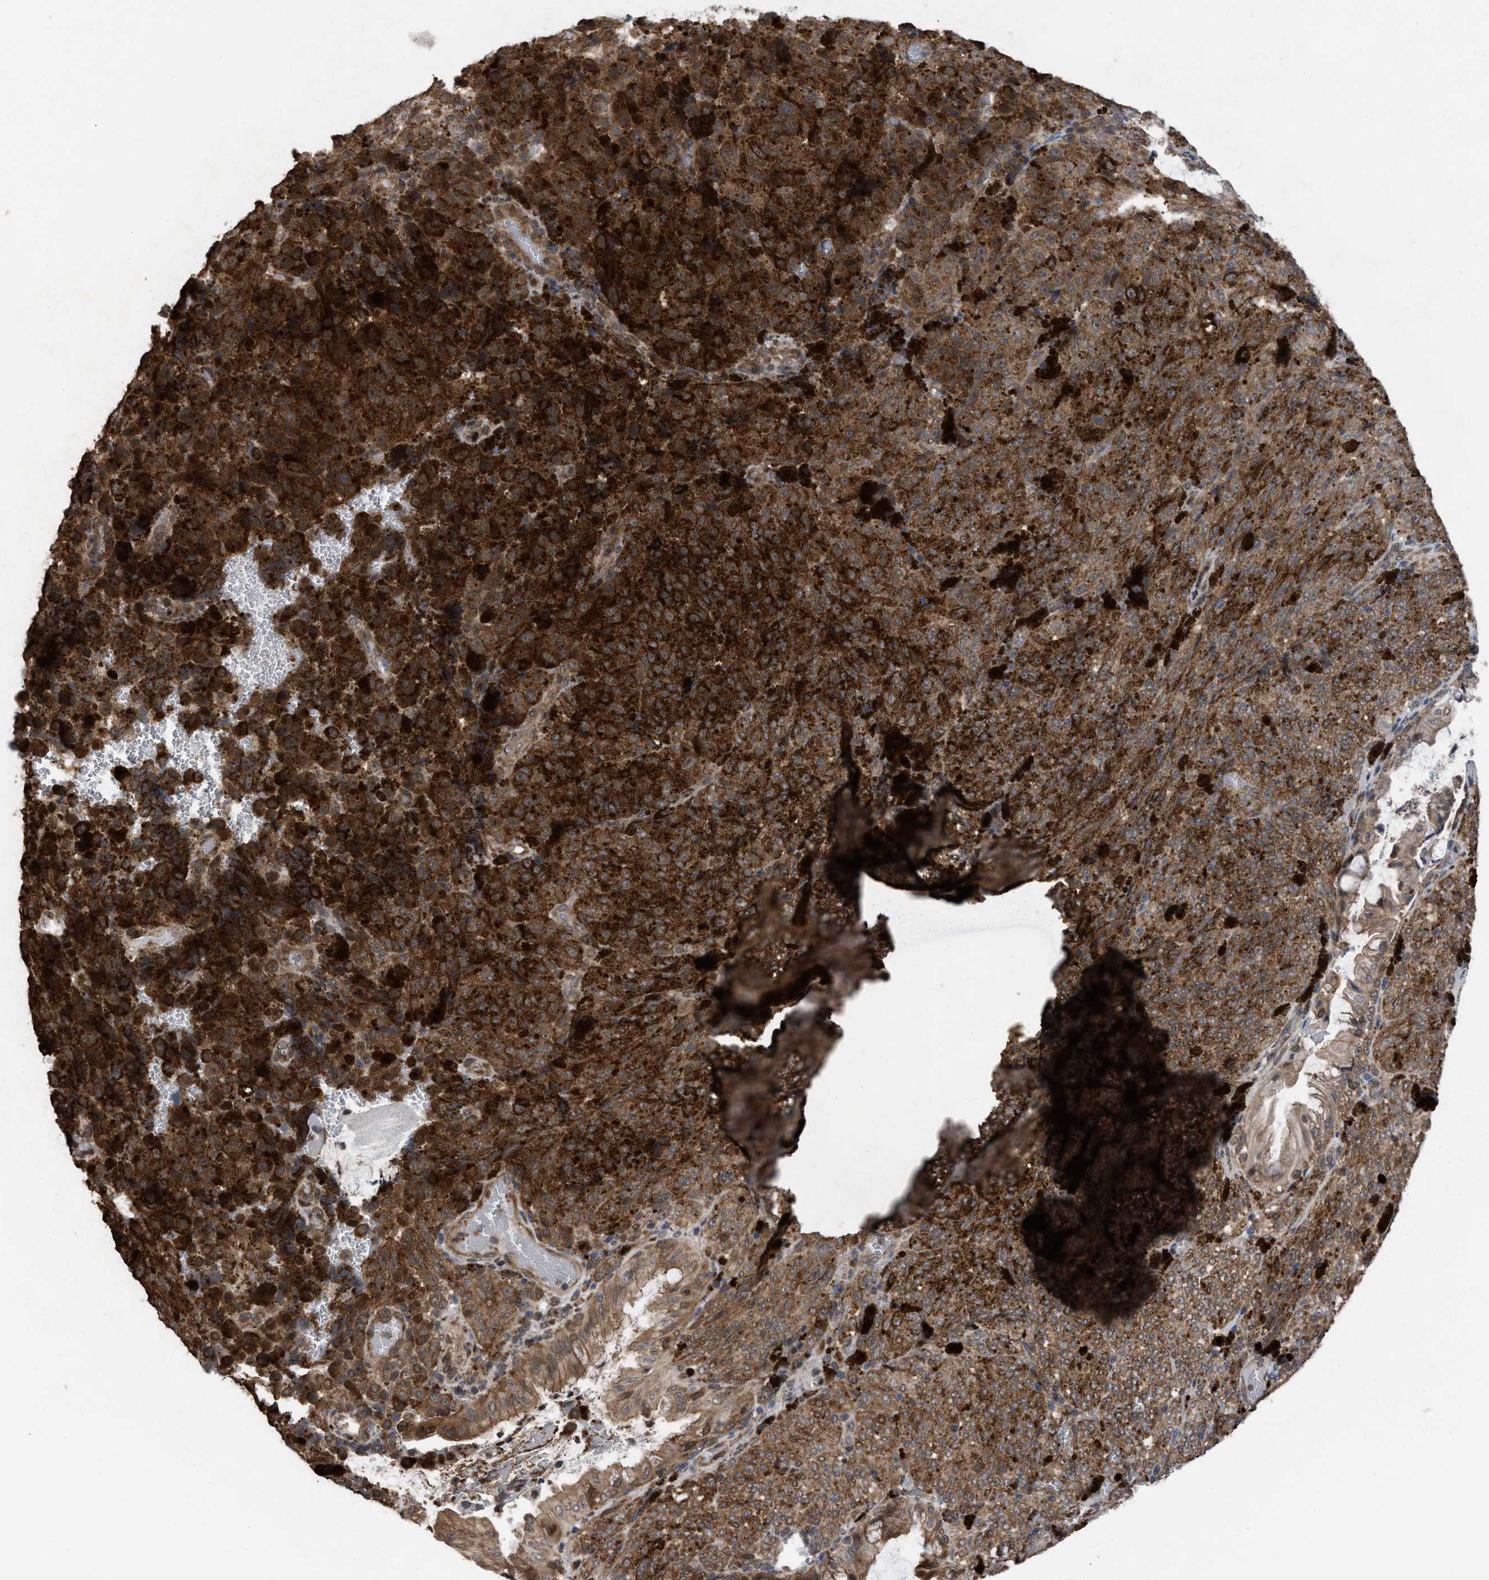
{"staining": {"intensity": "moderate", "quantity": ">75%", "location": "cytoplasmic/membranous"}, "tissue": "melanoma", "cell_type": "Tumor cells", "image_type": "cancer", "snomed": [{"axis": "morphology", "description": "Malignant melanoma, NOS"}, {"axis": "topography", "description": "Rectum"}], "caption": "Immunohistochemical staining of melanoma exhibits medium levels of moderate cytoplasmic/membranous staining in approximately >75% of tumor cells.", "gene": "TP53BP2", "patient": {"sex": "female", "age": 81}}